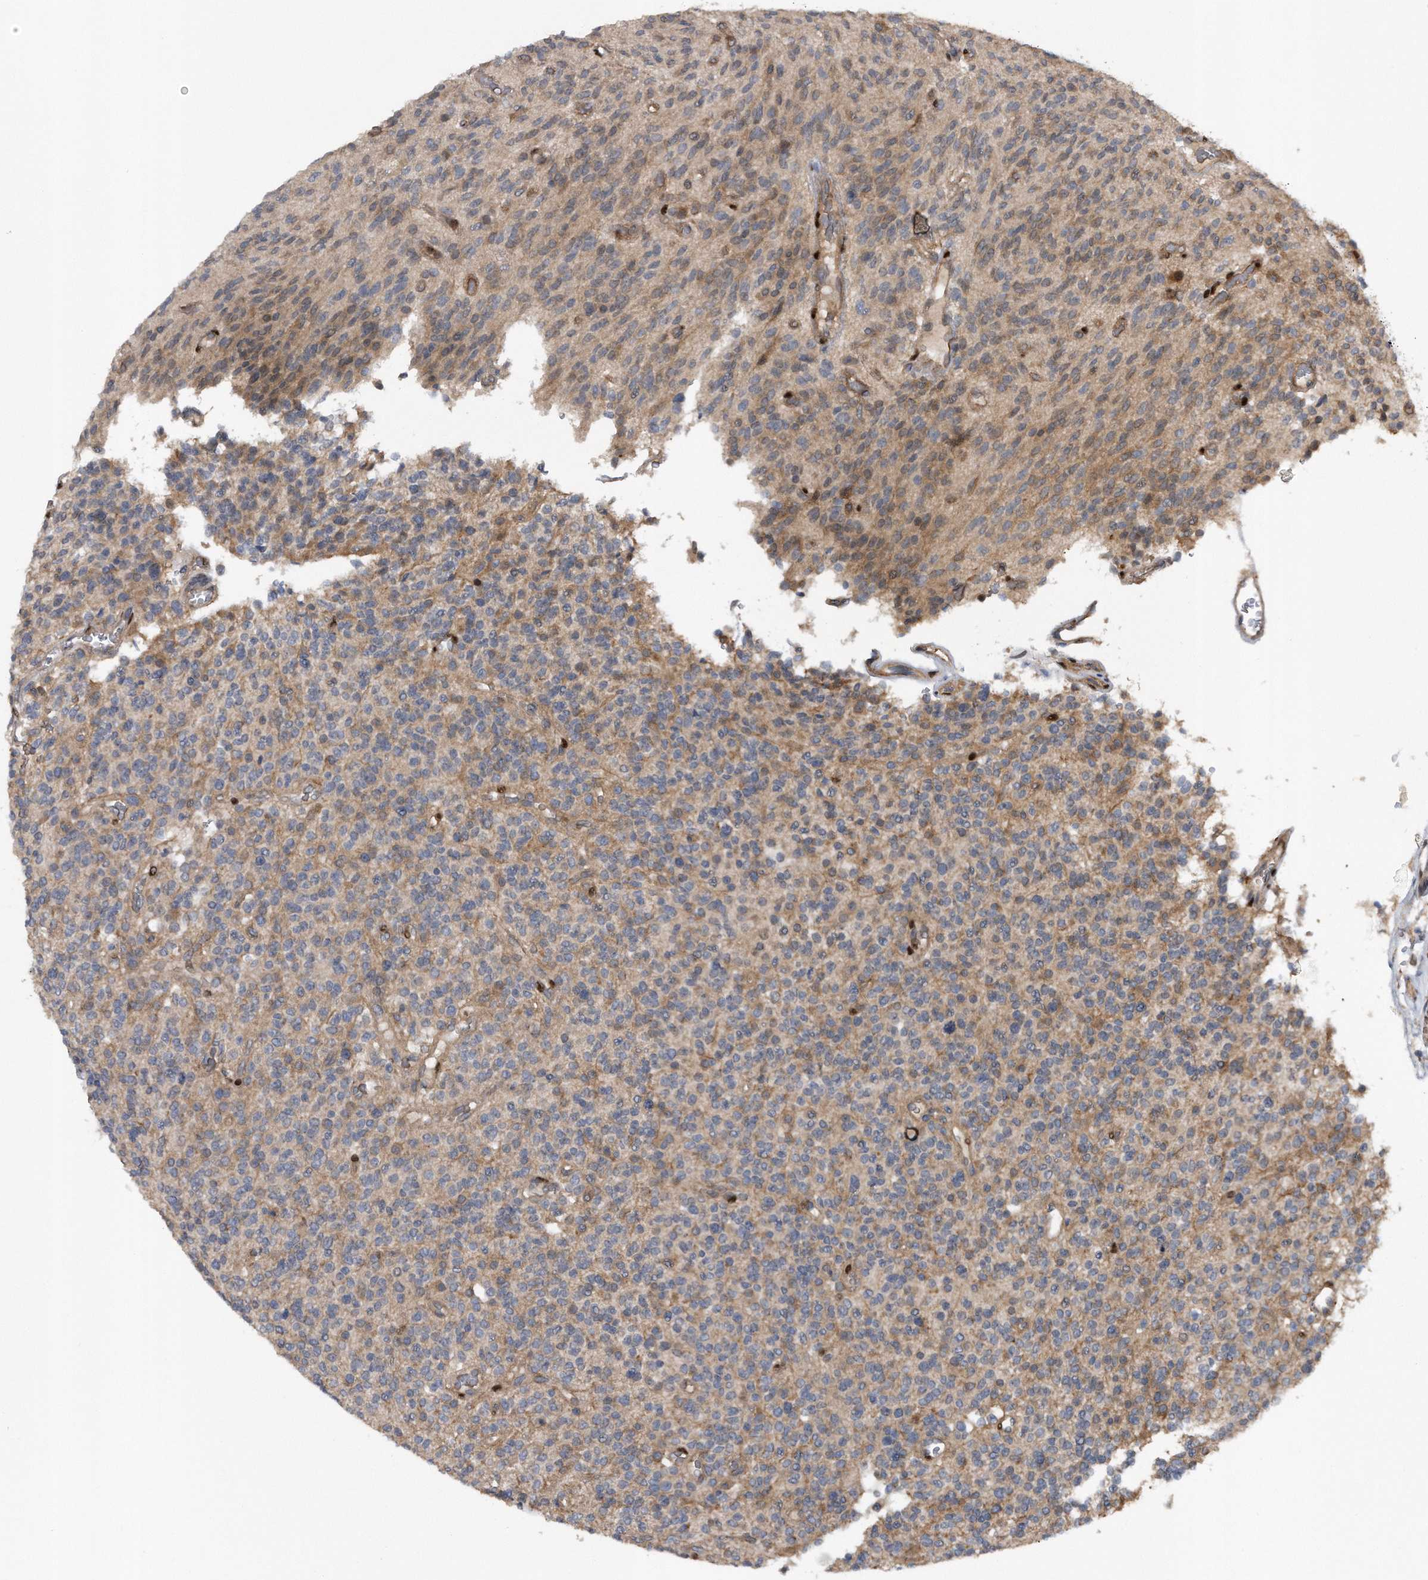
{"staining": {"intensity": "weak", "quantity": ">75%", "location": "cytoplasmic/membranous"}, "tissue": "glioma", "cell_type": "Tumor cells", "image_type": "cancer", "snomed": [{"axis": "morphology", "description": "Glioma, malignant, High grade"}, {"axis": "topography", "description": "Brain"}], "caption": "Immunohistochemistry (IHC) micrograph of neoplastic tissue: human glioma stained using immunohistochemistry (IHC) displays low levels of weak protein expression localized specifically in the cytoplasmic/membranous of tumor cells, appearing as a cytoplasmic/membranous brown color.", "gene": "ZNF79", "patient": {"sex": "male", "age": 34}}